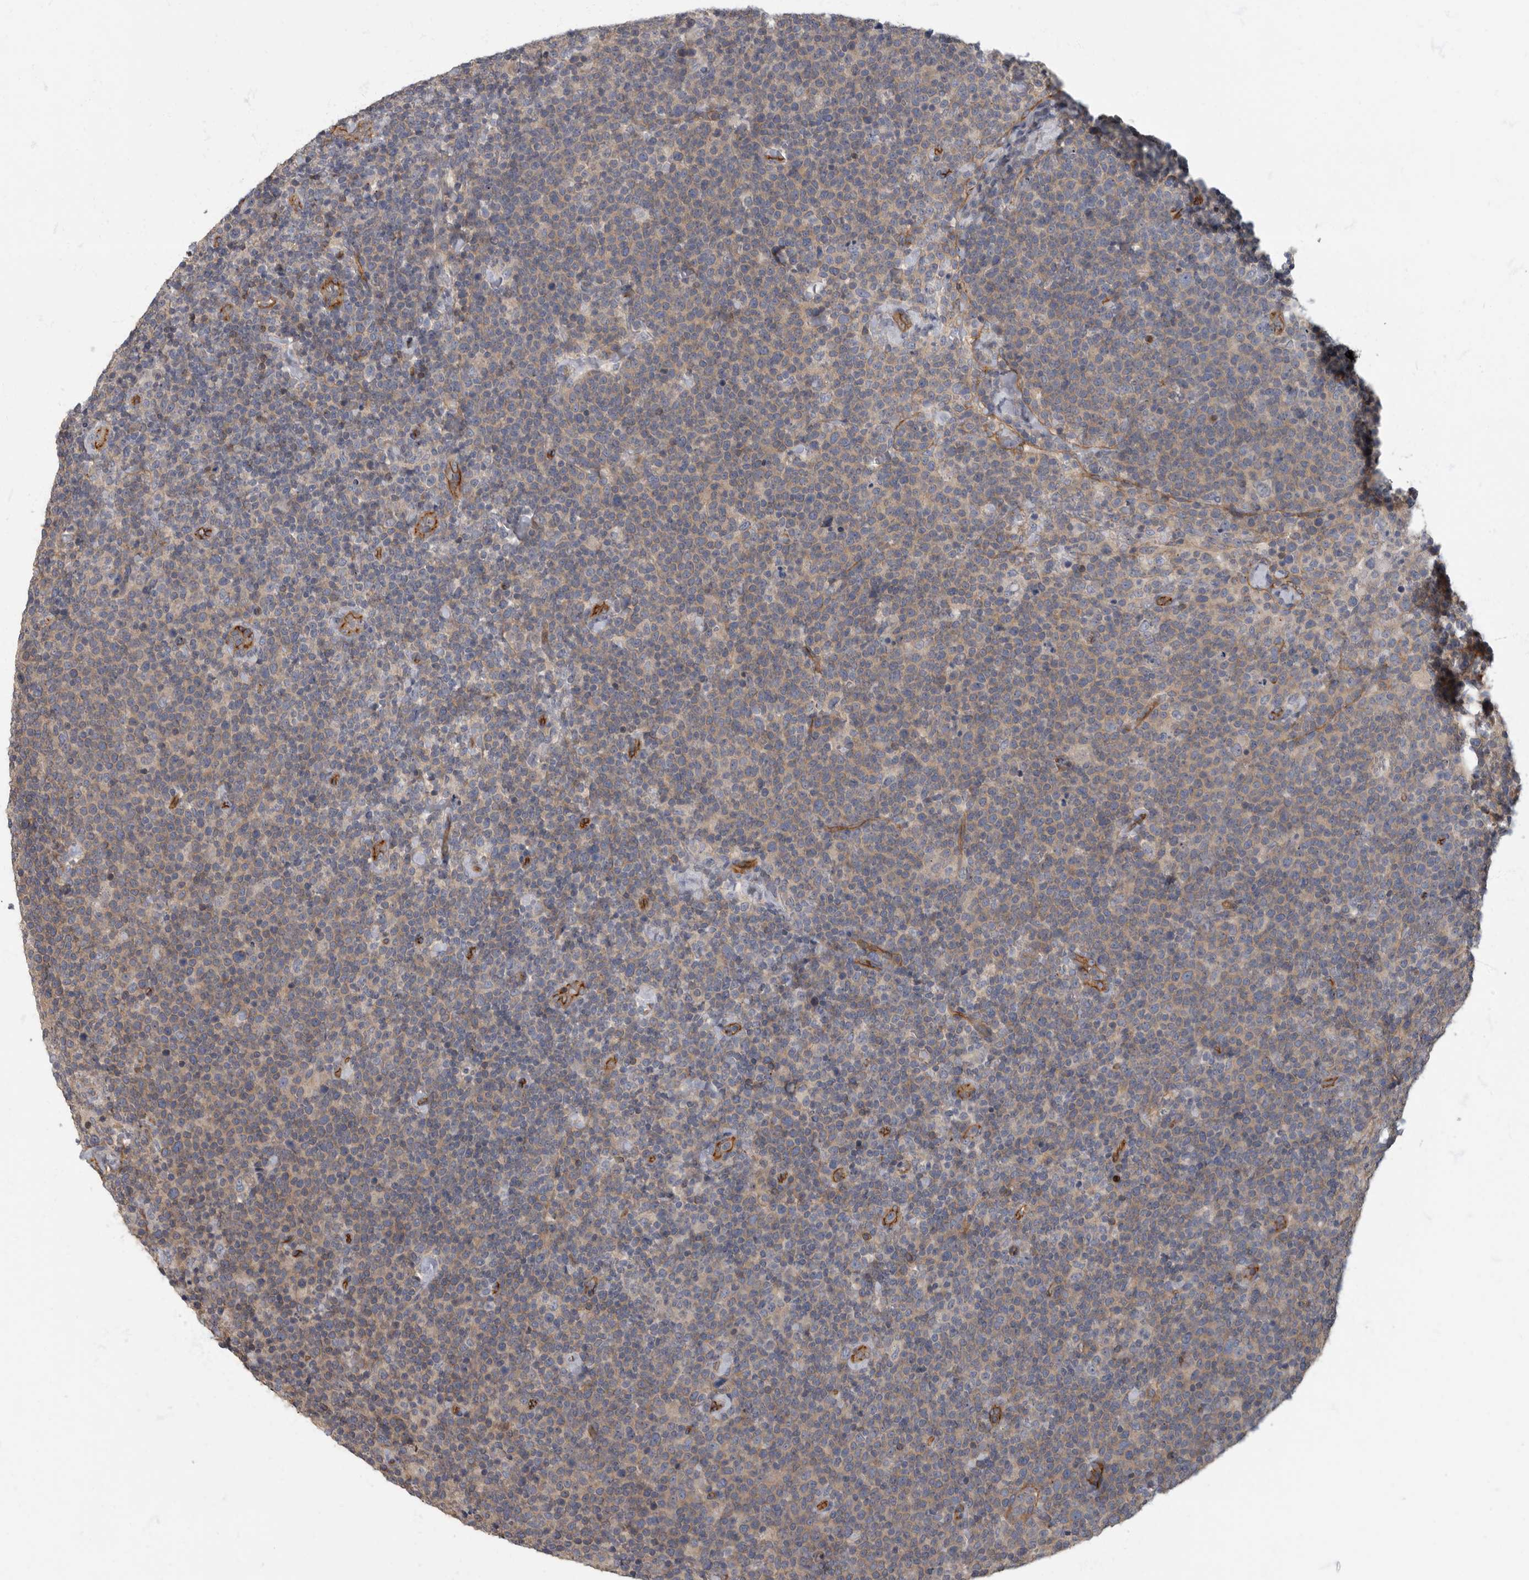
{"staining": {"intensity": "weak", "quantity": ">75%", "location": "cytoplasmic/membranous"}, "tissue": "lymphoma", "cell_type": "Tumor cells", "image_type": "cancer", "snomed": [{"axis": "morphology", "description": "Malignant lymphoma, non-Hodgkin's type, High grade"}, {"axis": "topography", "description": "Lymph node"}], "caption": "Immunohistochemical staining of human high-grade malignant lymphoma, non-Hodgkin's type exhibits low levels of weak cytoplasmic/membranous protein positivity in approximately >75% of tumor cells.", "gene": "PDK1", "patient": {"sex": "male", "age": 61}}